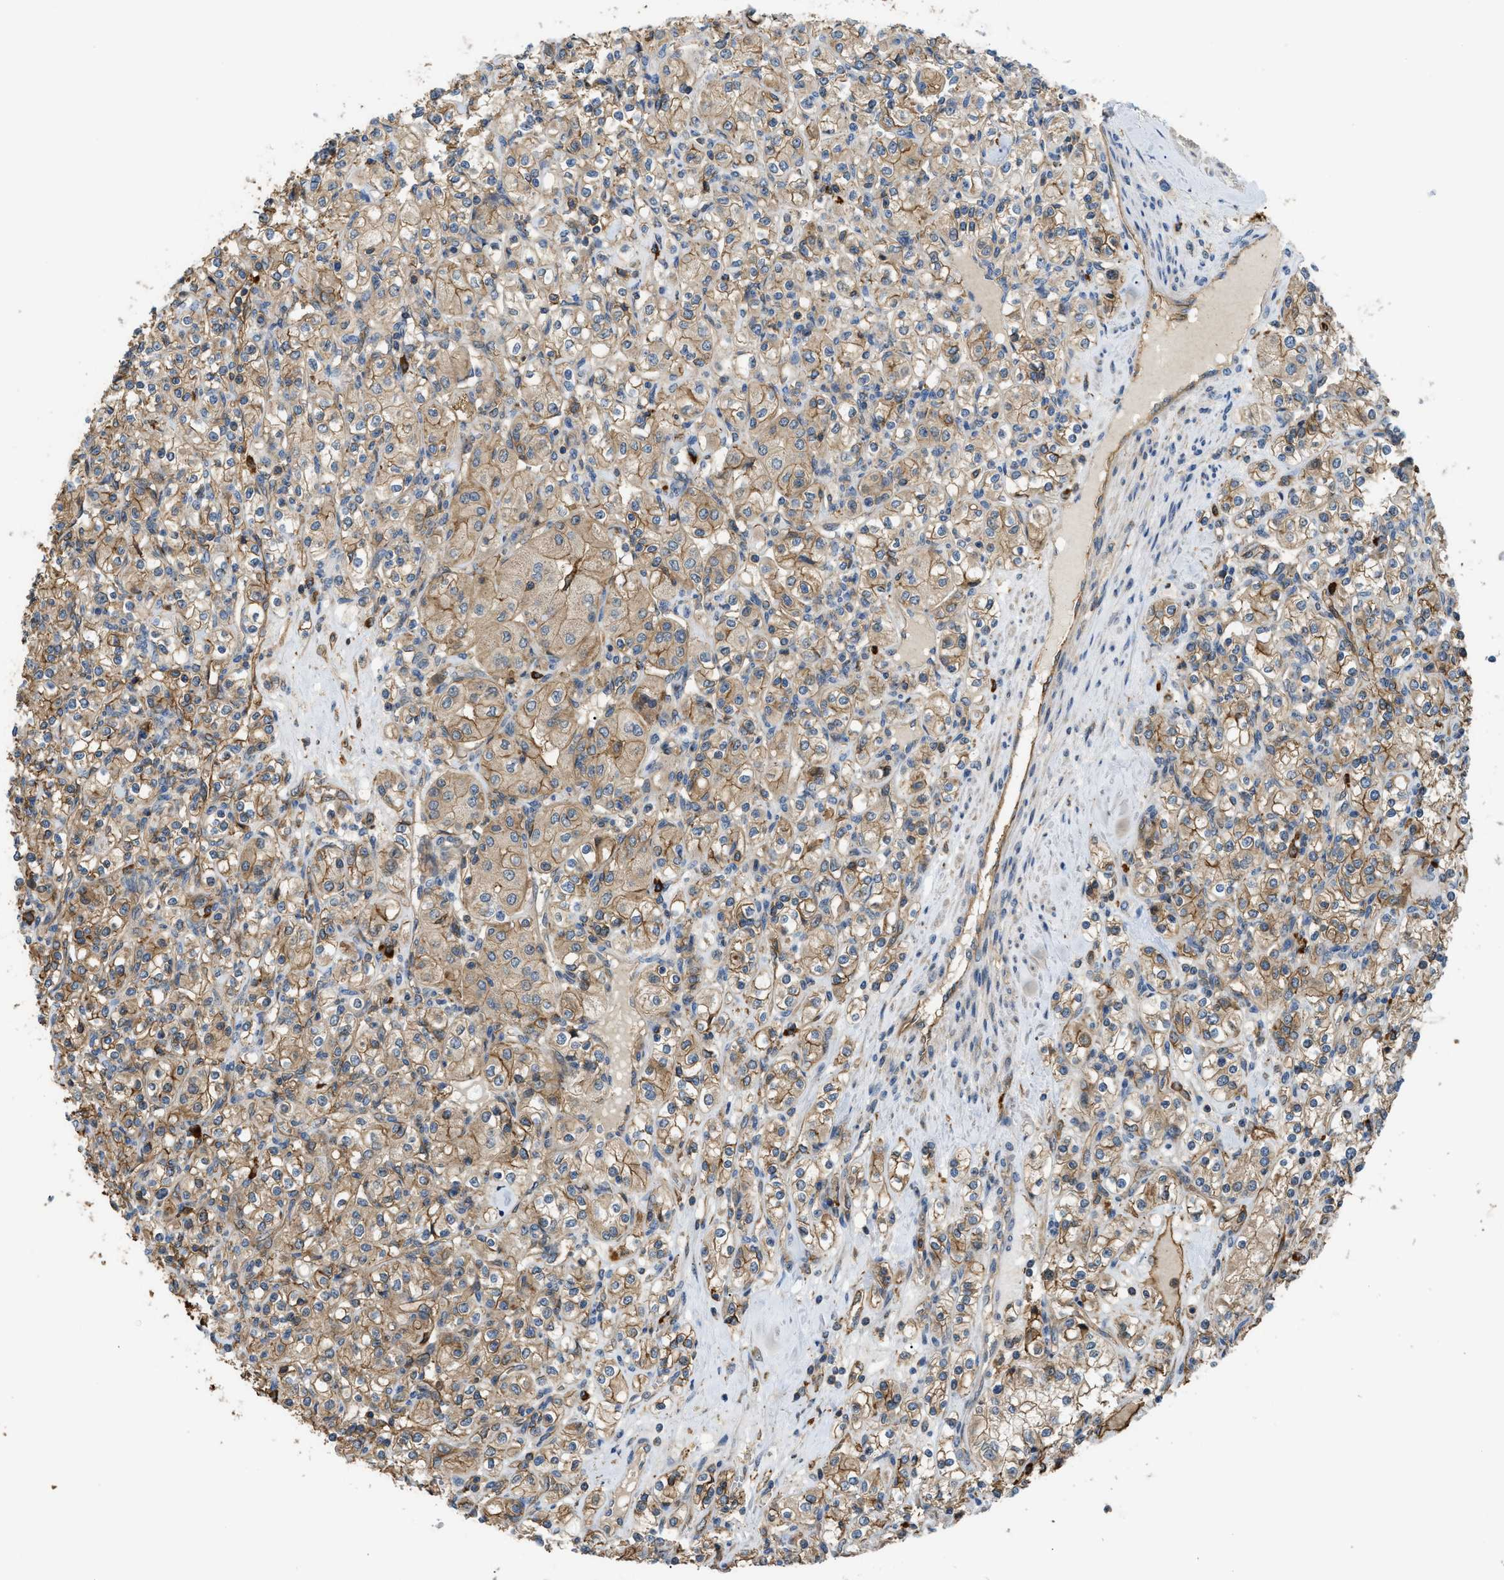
{"staining": {"intensity": "moderate", "quantity": ">75%", "location": "cytoplasmic/membranous"}, "tissue": "renal cancer", "cell_type": "Tumor cells", "image_type": "cancer", "snomed": [{"axis": "morphology", "description": "Adenocarcinoma, NOS"}, {"axis": "topography", "description": "Kidney"}], "caption": "The histopathology image demonstrates immunohistochemical staining of renal cancer. There is moderate cytoplasmic/membranous expression is identified in about >75% of tumor cells.", "gene": "DDHD2", "patient": {"sex": "male", "age": 77}}